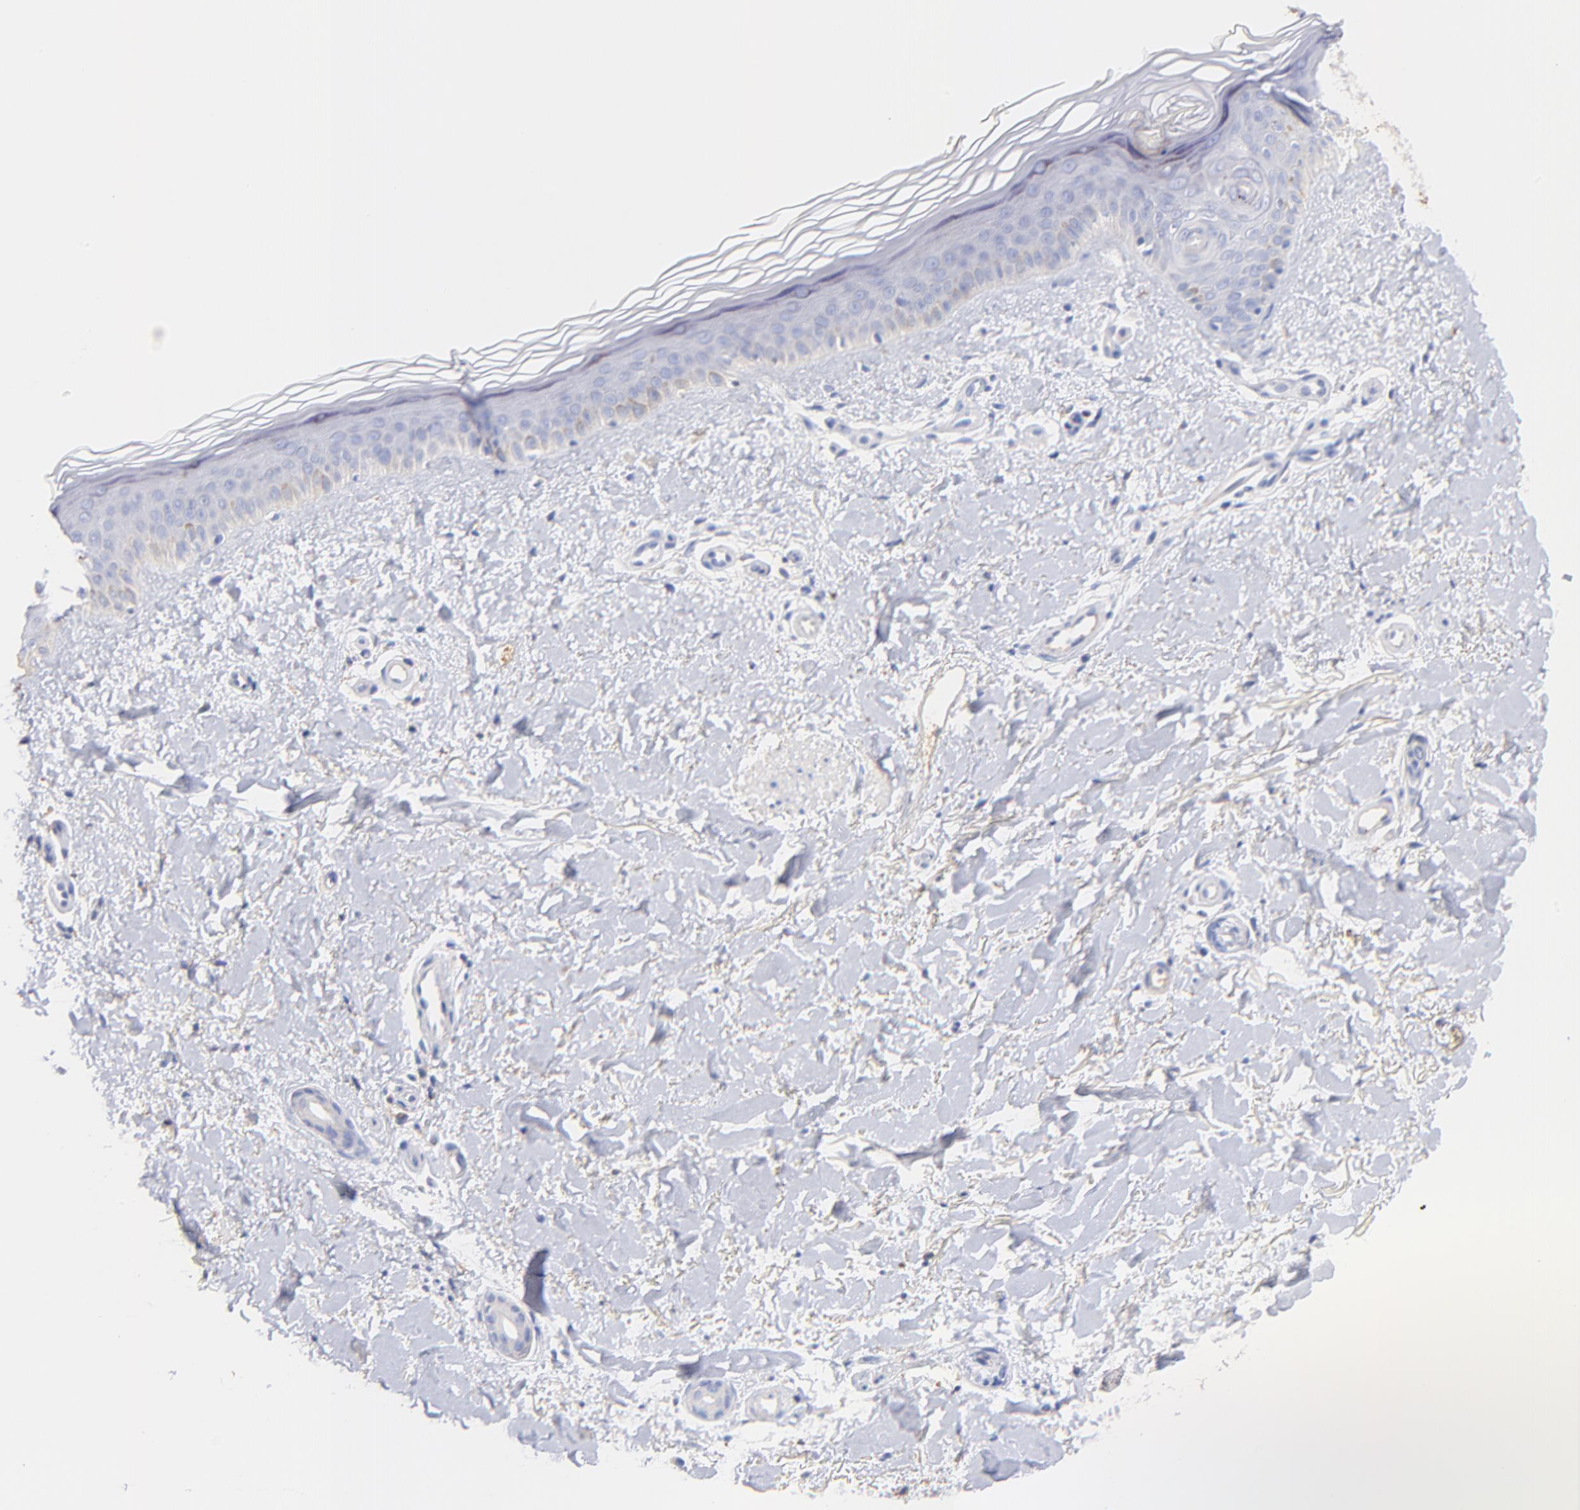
{"staining": {"intensity": "negative", "quantity": "none", "location": "none"}, "tissue": "skin", "cell_type": "Fibroblasts", "image_type": "normal", "snomed": [{"axis": "morphology", "description": "Normal tissue, NOS"}, {"axis": "topography", "description": "Skin"}], "caption": "Histopathology image shows no protein expression in fibroblasts of normal skin. Nuclei are stained in blue.", "gene": "IGLV7", "patient": {"sex": "female", "age": 19}}